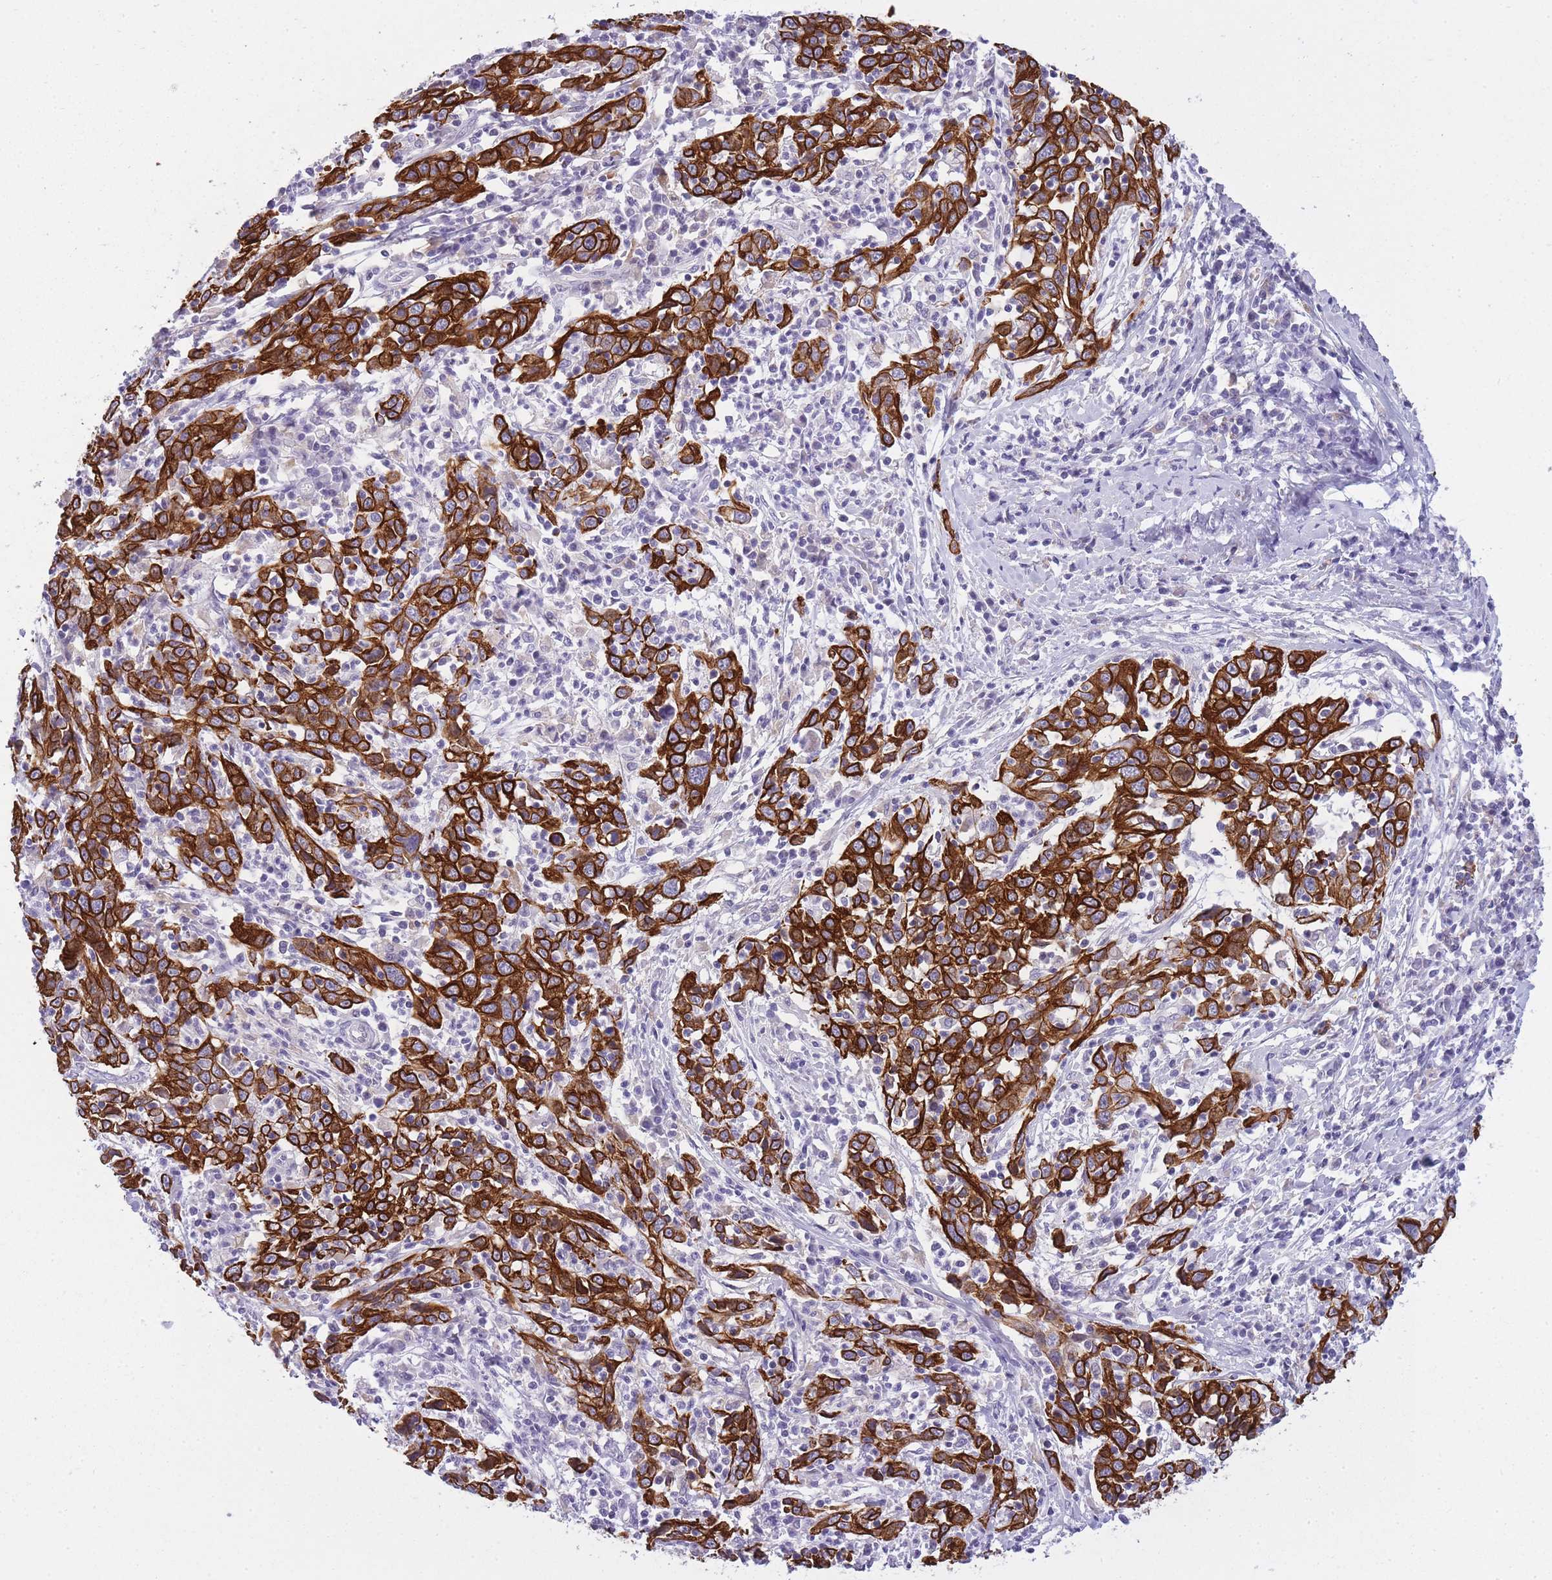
{"staining": {"intensity": "strong", "quantity": ">75%", "location": "cytoplasmic/membranous"}, "tissue": "cervical cancer", "cell_type": "Tumor cells", "image_type": "cancer", "snomed": [{"axis": "morphology", "description": "Squamous cell carcinoma, NOS"}, {"axis": "topography", "description": "Cervix"}], "caption": "A photomicrograph showing strong cytoplasmic/membranous staining in about >75% of tumor cells in cervical cancer (squamous cell carcinoma), as visualized by brown immunohistochemical staining.", "gene": "RADX", "patient": {"sex": "female", "age": 46}}